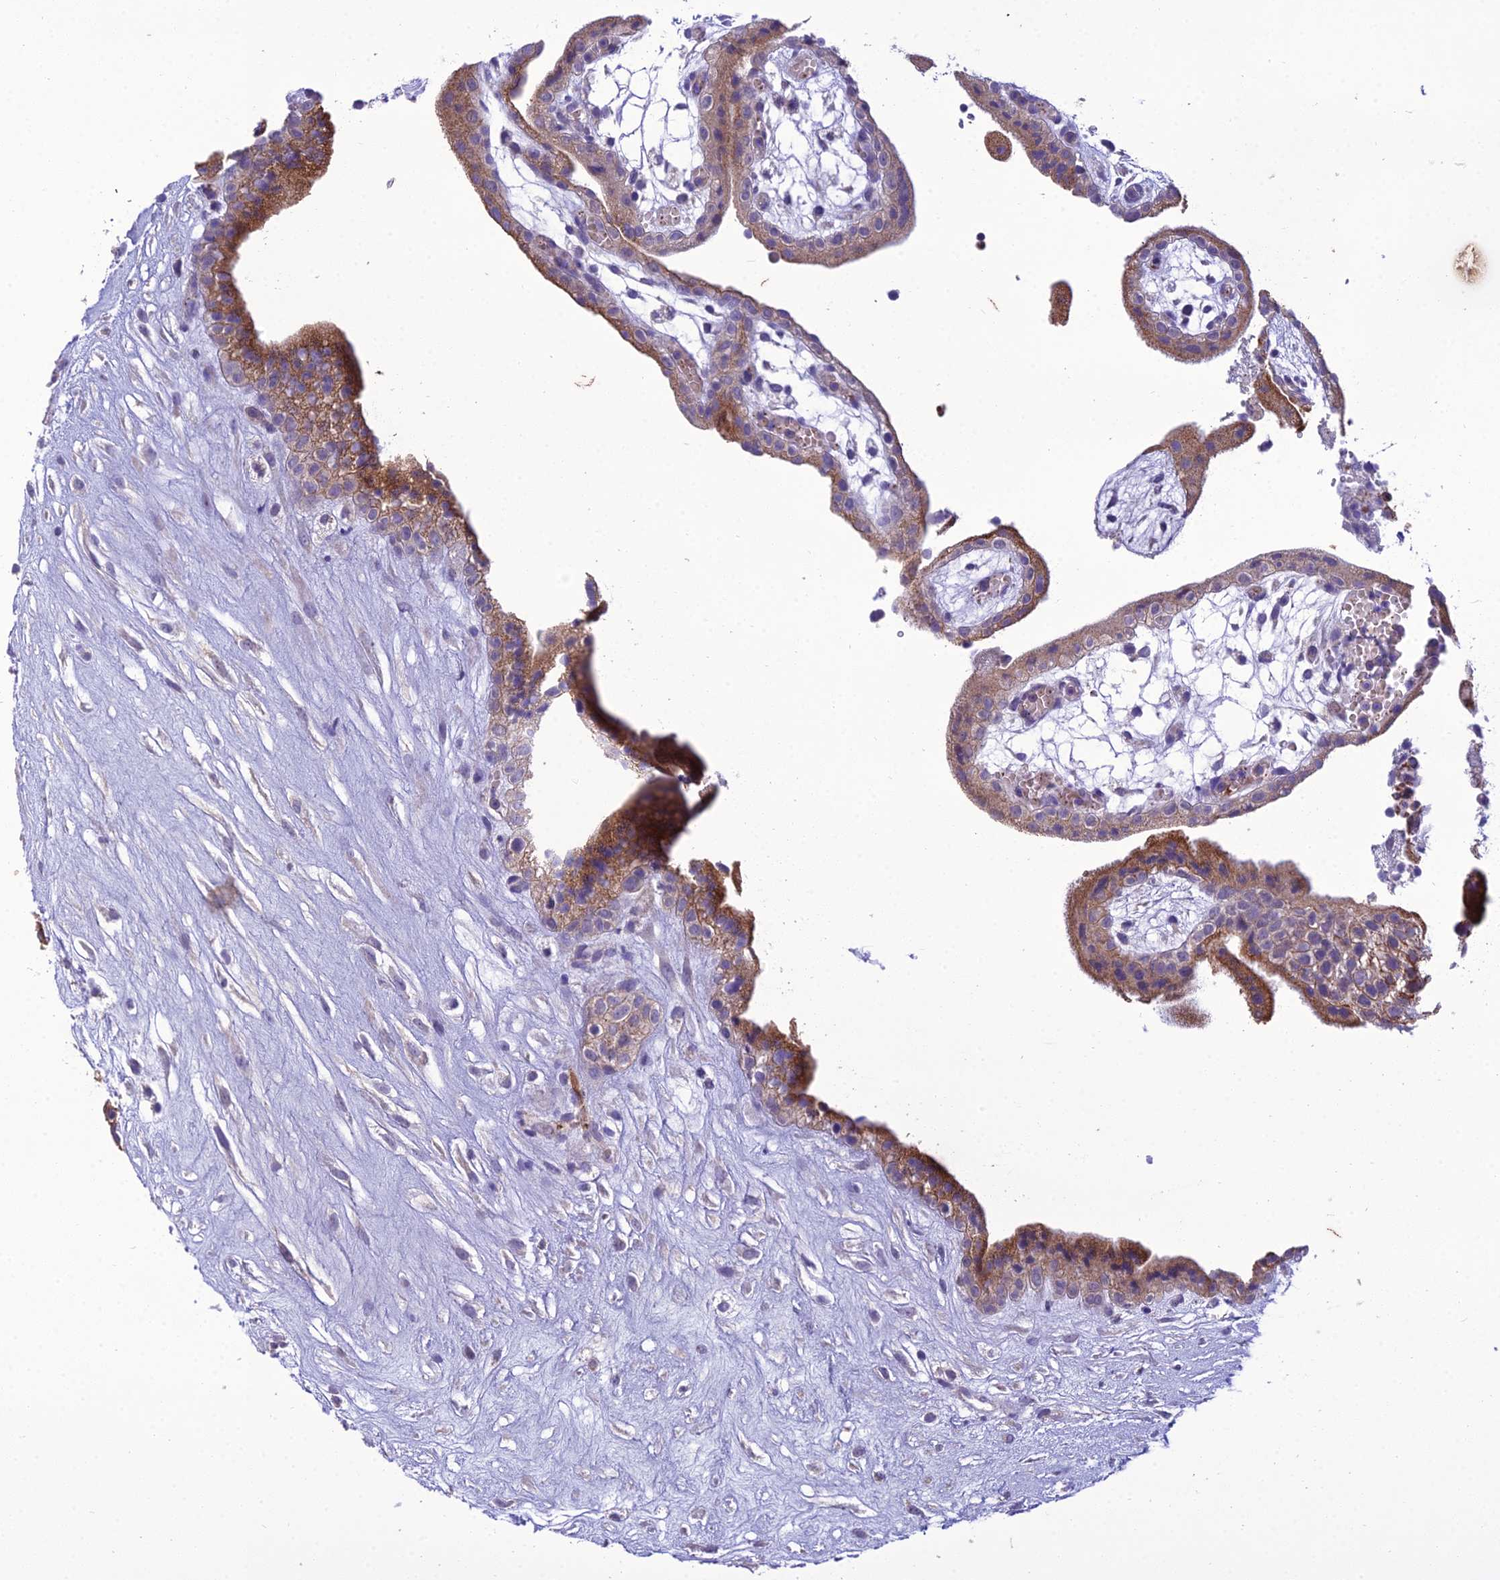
{"staining": {"intensity": "moderate", "quantity": ">75%", "location": "cytoplasmic/membranous"}, "tissue": "placenta", "cell_type": "Decidual cells", "image_type": "normal", "snomed": [{"axis": "morphology", "description": "Normal tissue, NOS"}, {"axis": "topography", "description": "Placenta"}], "caption": "High-magnification brightfield microscopy of unremarkable placenta stained with DAB (brown) and counterstained with hematoxylin (blue). decidual cells exhibit moderate cytoplasmic/membranous expression is identified in about>75% of cells.", "gene": "SCRT1", "patient": {"sex": "female", "age": 18}}